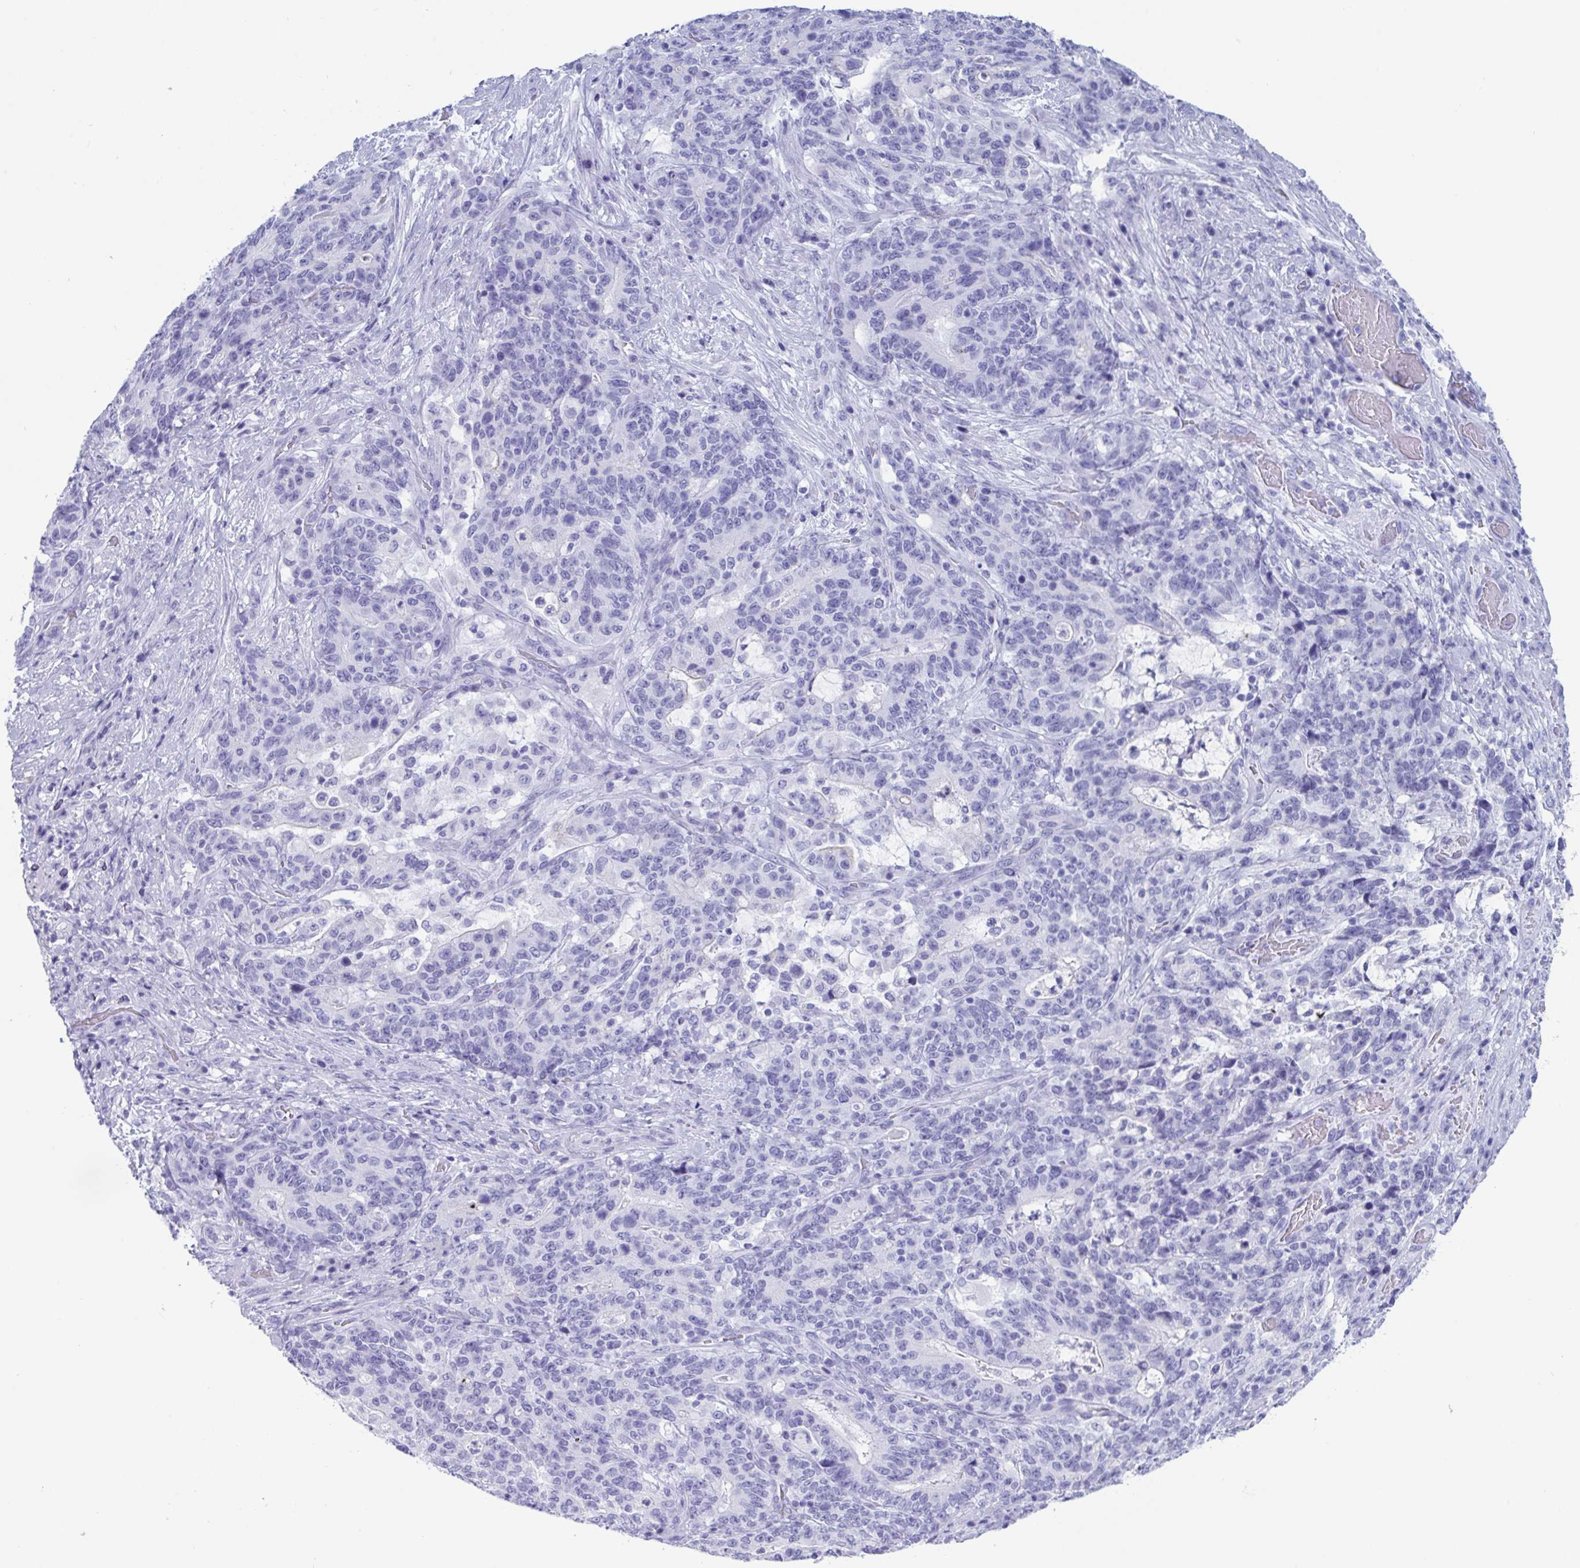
{"staining": {"intensity": "negative", "quantity": "none", "location": "none"}, "tissue": "stomach cancer", "cell_type": "Tumor cells", "image_type": "cancer", "snomed": [{"axis": "morphology", "description": "Normal tissue, NOS"}, {"axis": "morphology", "description": "Adenocarcinoma, NOS"}, {"axis": "topography", "description": "Stomach"}], "caption": "The histopathology image demonstrates no significant staining in tumor cells of adenocarcinoma (stomach).", "gene": "CDX4", "patient": {"sex": "female", "age": 64}}